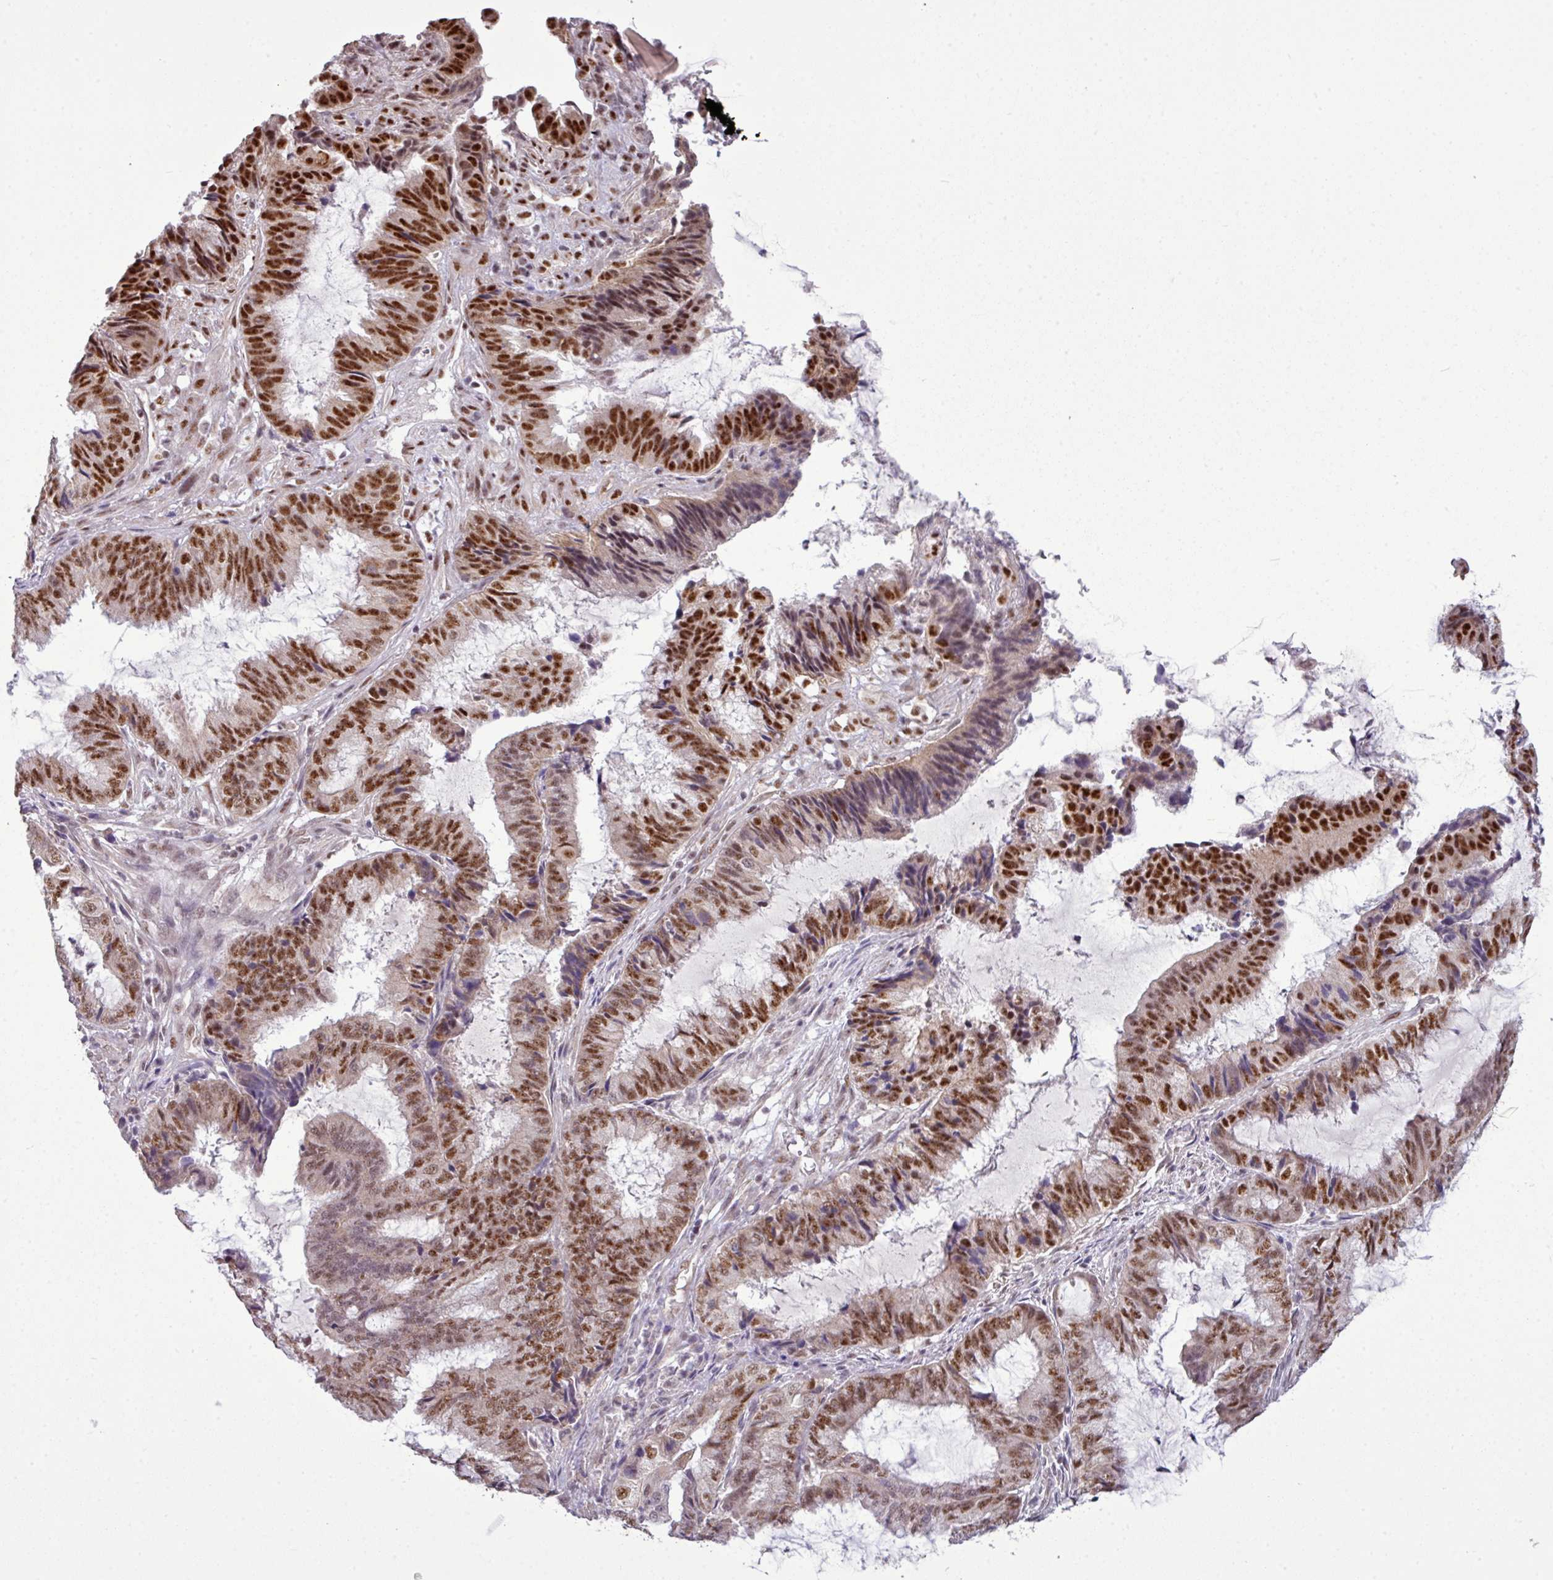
{"staining": {"intensity": "strong", "quantity": "25%-75%", "location": "nuclear"}, "tissue": "endometrial cancer", "cell_type": "Tumor cells", "image_type": "cancer", "snomed": [{"axis": "morphology", "description": "Adenocarcinoma, NOS"}, {"axis": "topography", "description": "Endometrium"}], "caption": "Immunohistochemistry (IHC) image of endometrial adenocarcinoma stained for a protein (brown), which reveals high levels of strong nuclear expression in approximately 25%-75% of tumor cells.", "gene": "ZNF217", "patient": {"sex": "female", "age": 51}}